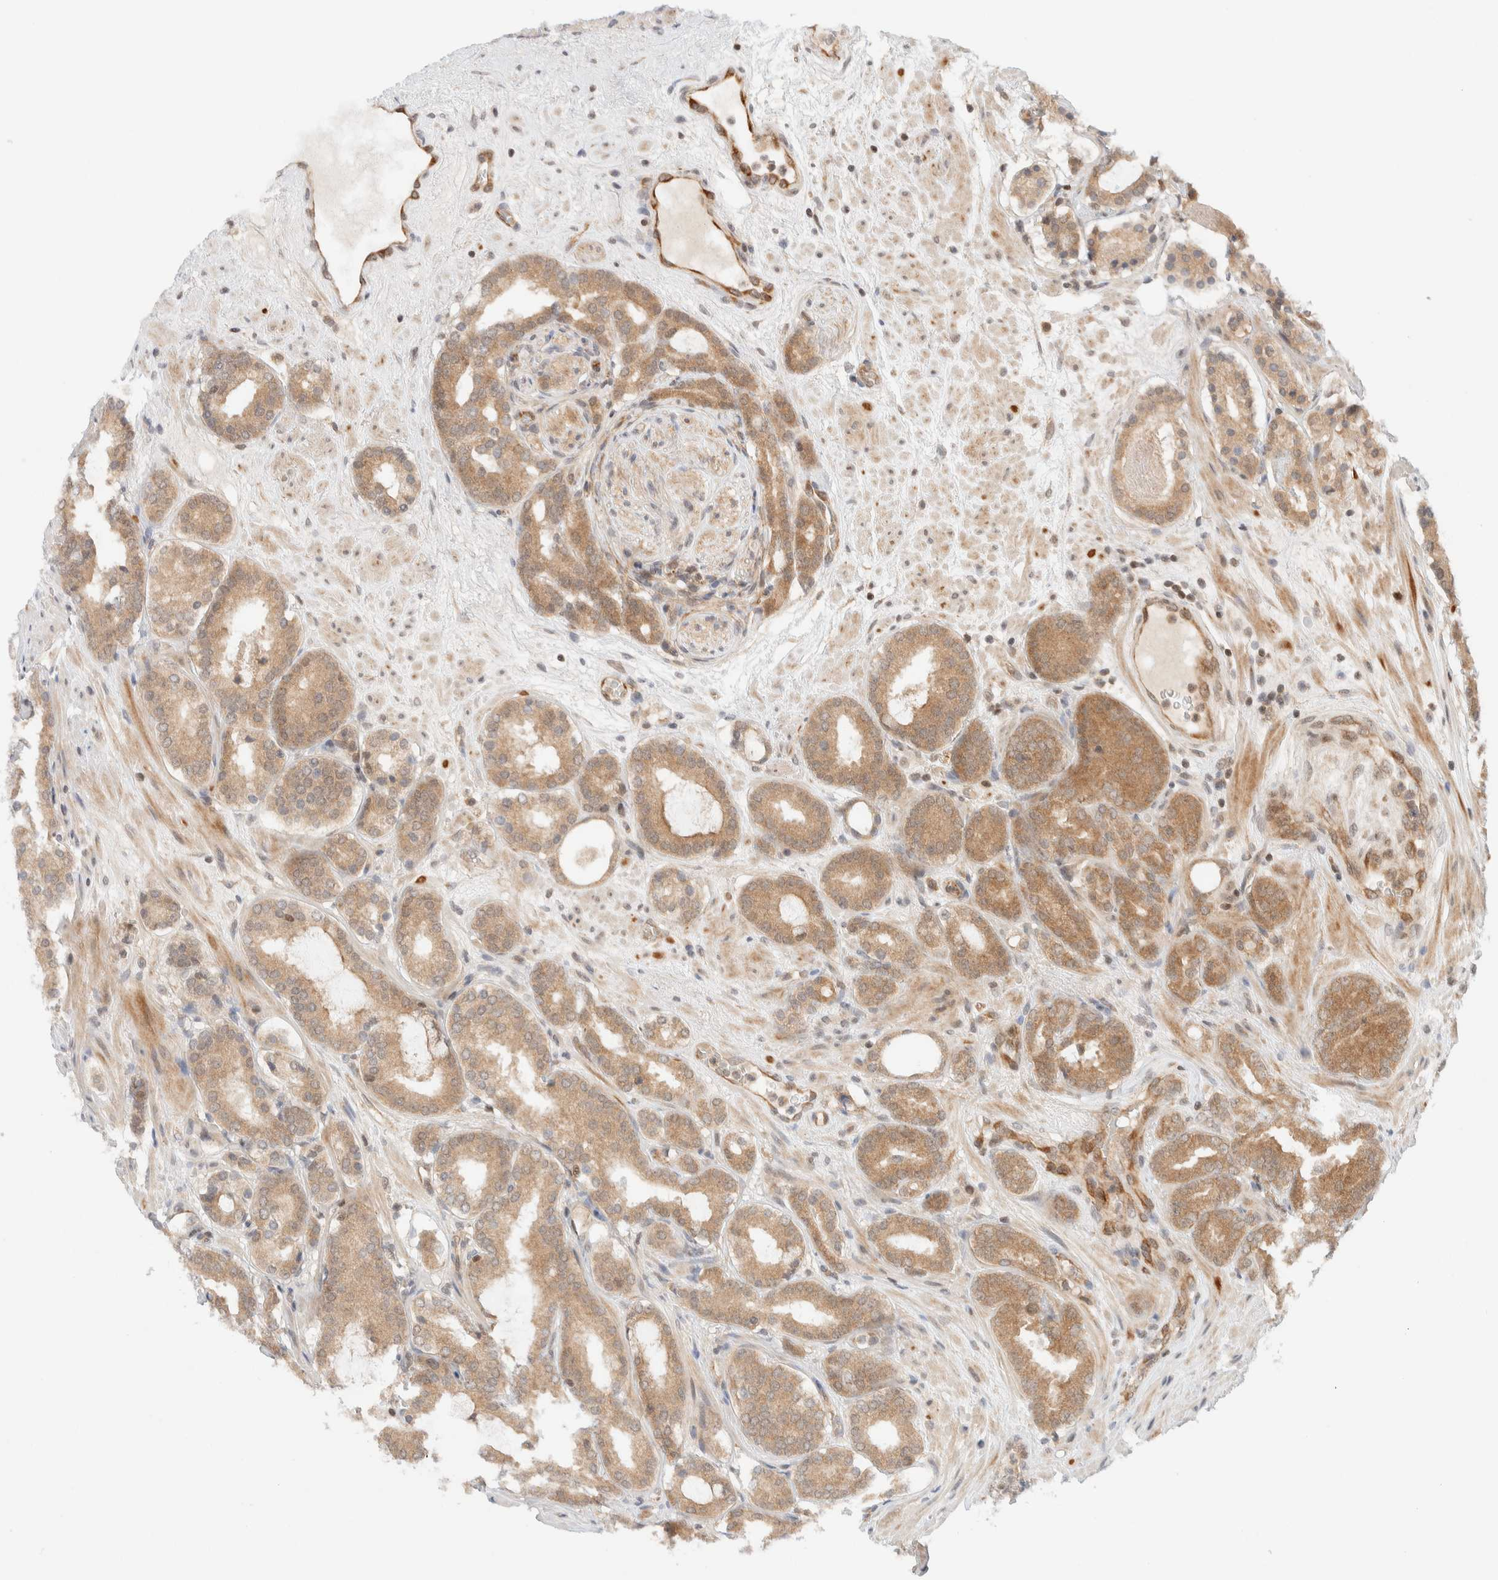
{"staining": {"intensity": "moderate", "quantity": ">75%", "location": "cytoplasmic/membranous"}, "tissue": "prostate cancer", "cell_type": "Tumor cells", "image_type": "cancer", "snomed": [{"axis": "morphology", "description": "Adenocarcinoma, Low grade"}, {"axis": "topography", "description": "Prostate"}], "caption": "Prostate adenocarcinoma (low-grade) stained with immunohistochemistry (IHC) shows moderate cytoplasmic/membranous positivity in approximately >75% of tumor cells. The staining was performed using DAB (3,3'-diaminobenzidine) to visualize the protein expression in brown, while the nuclei were stained in blue with hematoxylin (Magnification: 20x).", "gene": "C8orf76", "patient": {"sex": "male", "age": 69}}